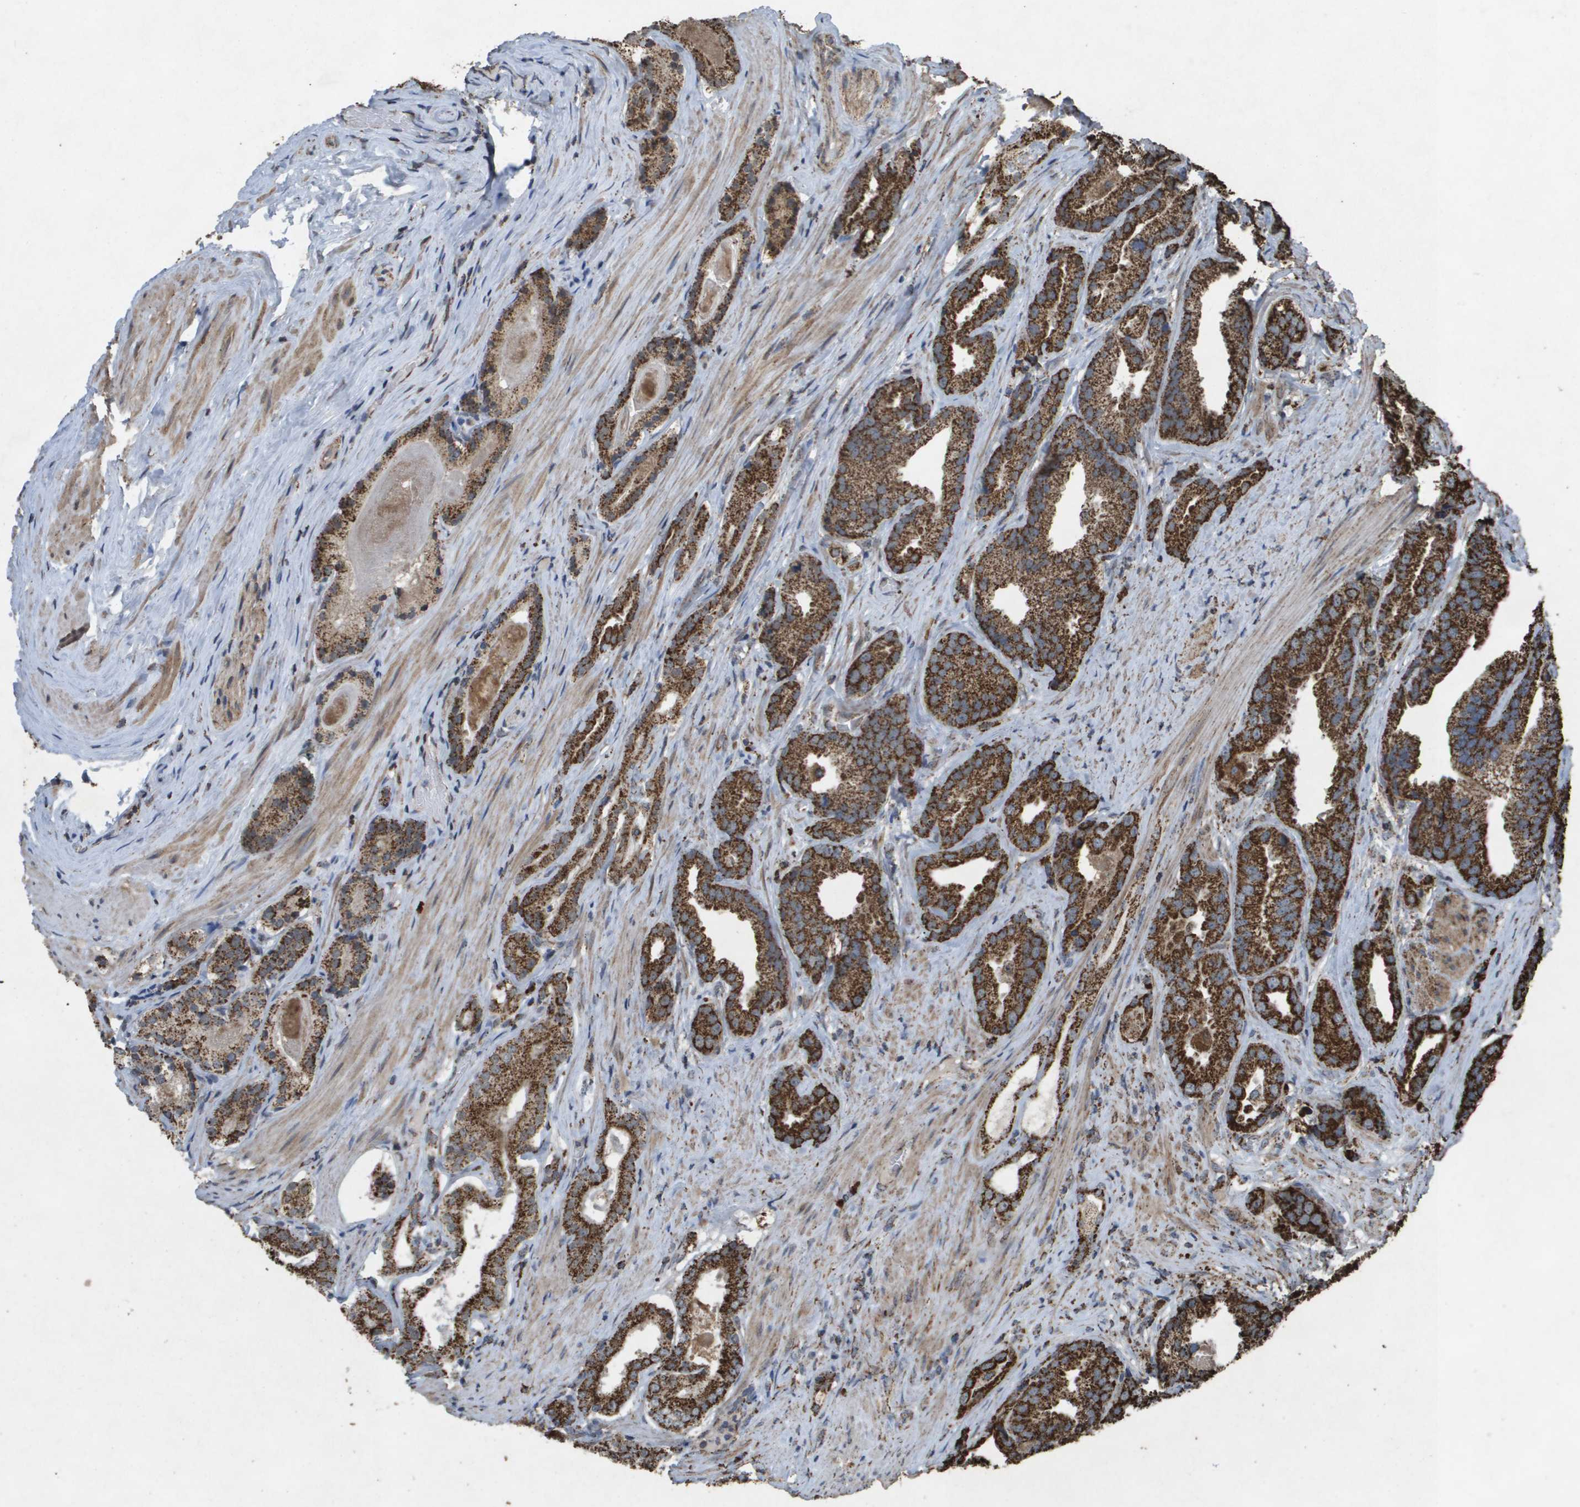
{"staining": {"intensity": "strong", "quantity": ">75%", "location": "cytoplasmic/membranous"}, "tissue": "prostate cancer", "cell_type": "Tumor cells", "image_type": "cancer", "snomed": [{"axis": "morphology", "description": "Adenocarcinoma, Low grade"}, {"axis": "topography", "description": "Prostate"}], "caption": "DAB (3,3'-diaminobenzidine) immunohistochemical staining of human prostate cancer (low-grade adenocarcinoma) displays strong cytoplasmic/membranous protein positivity in approximately >75% of tumor cells.", "gene": "HSPE1", "patient": {"sex": "male", "age": 59}}